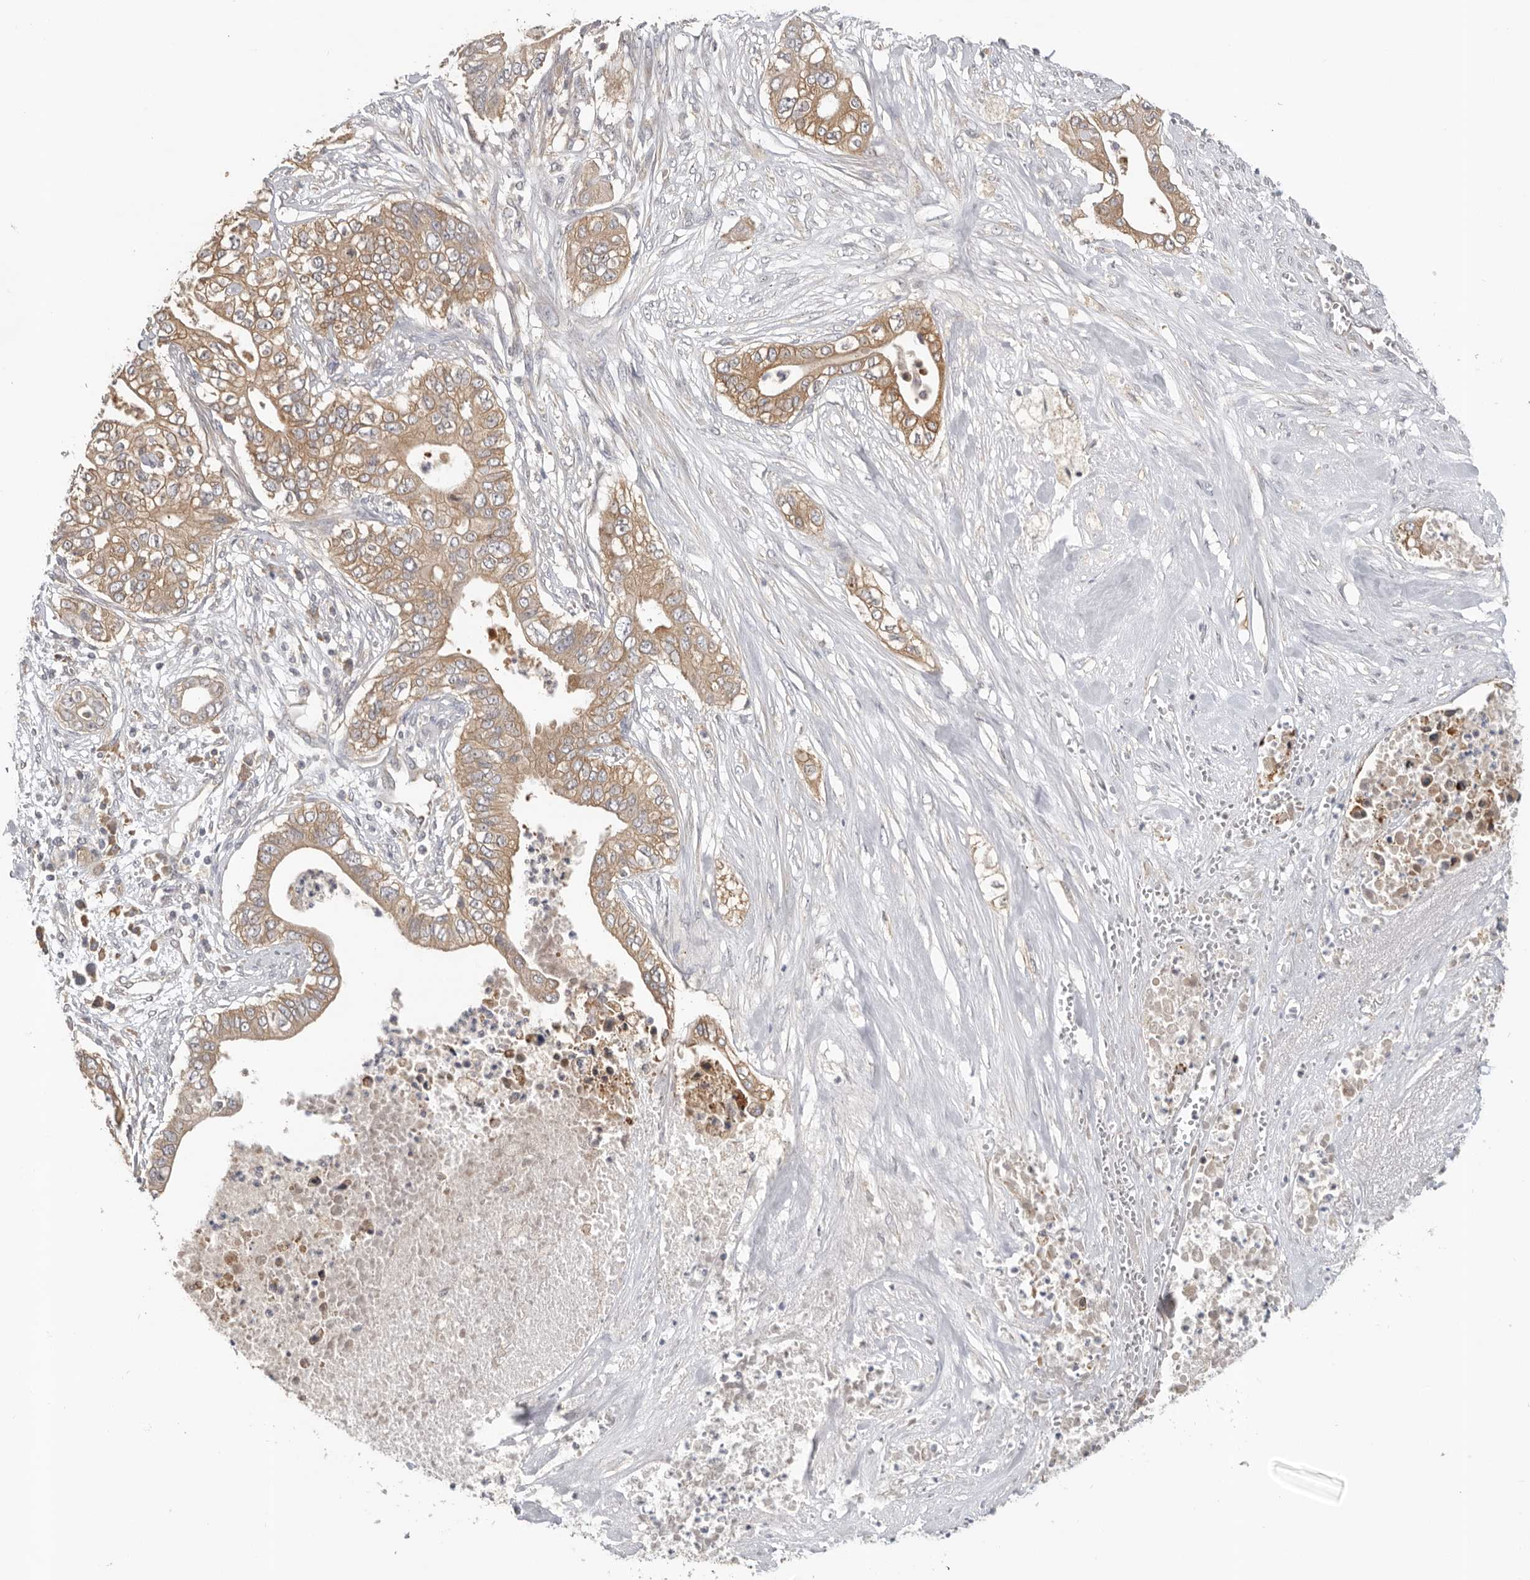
{"staining": {"intensity": "moderate", "quantity": ">75%", "location": "cytoplasmic/membranous"}, "tissue": "pancreatic cancer", "cell_type": "Tumor cells", "image_type": "cancer", "snomed": [{"axis": "morphology", "description": "Adenocarcinoma, NOS"}, {"axis": "topography", "description": "Pancreas"}], "caption": "High-power microscopy captured an immunohistochemistry histopathology image of pancreatic cancer, revealing moderate cytoplasmic/membranous expression in about >75% of tumor cells. Nuclei are stained in blue.", "gene": "PPP1R42", "patient": {"sex": "female", "age": 78}}